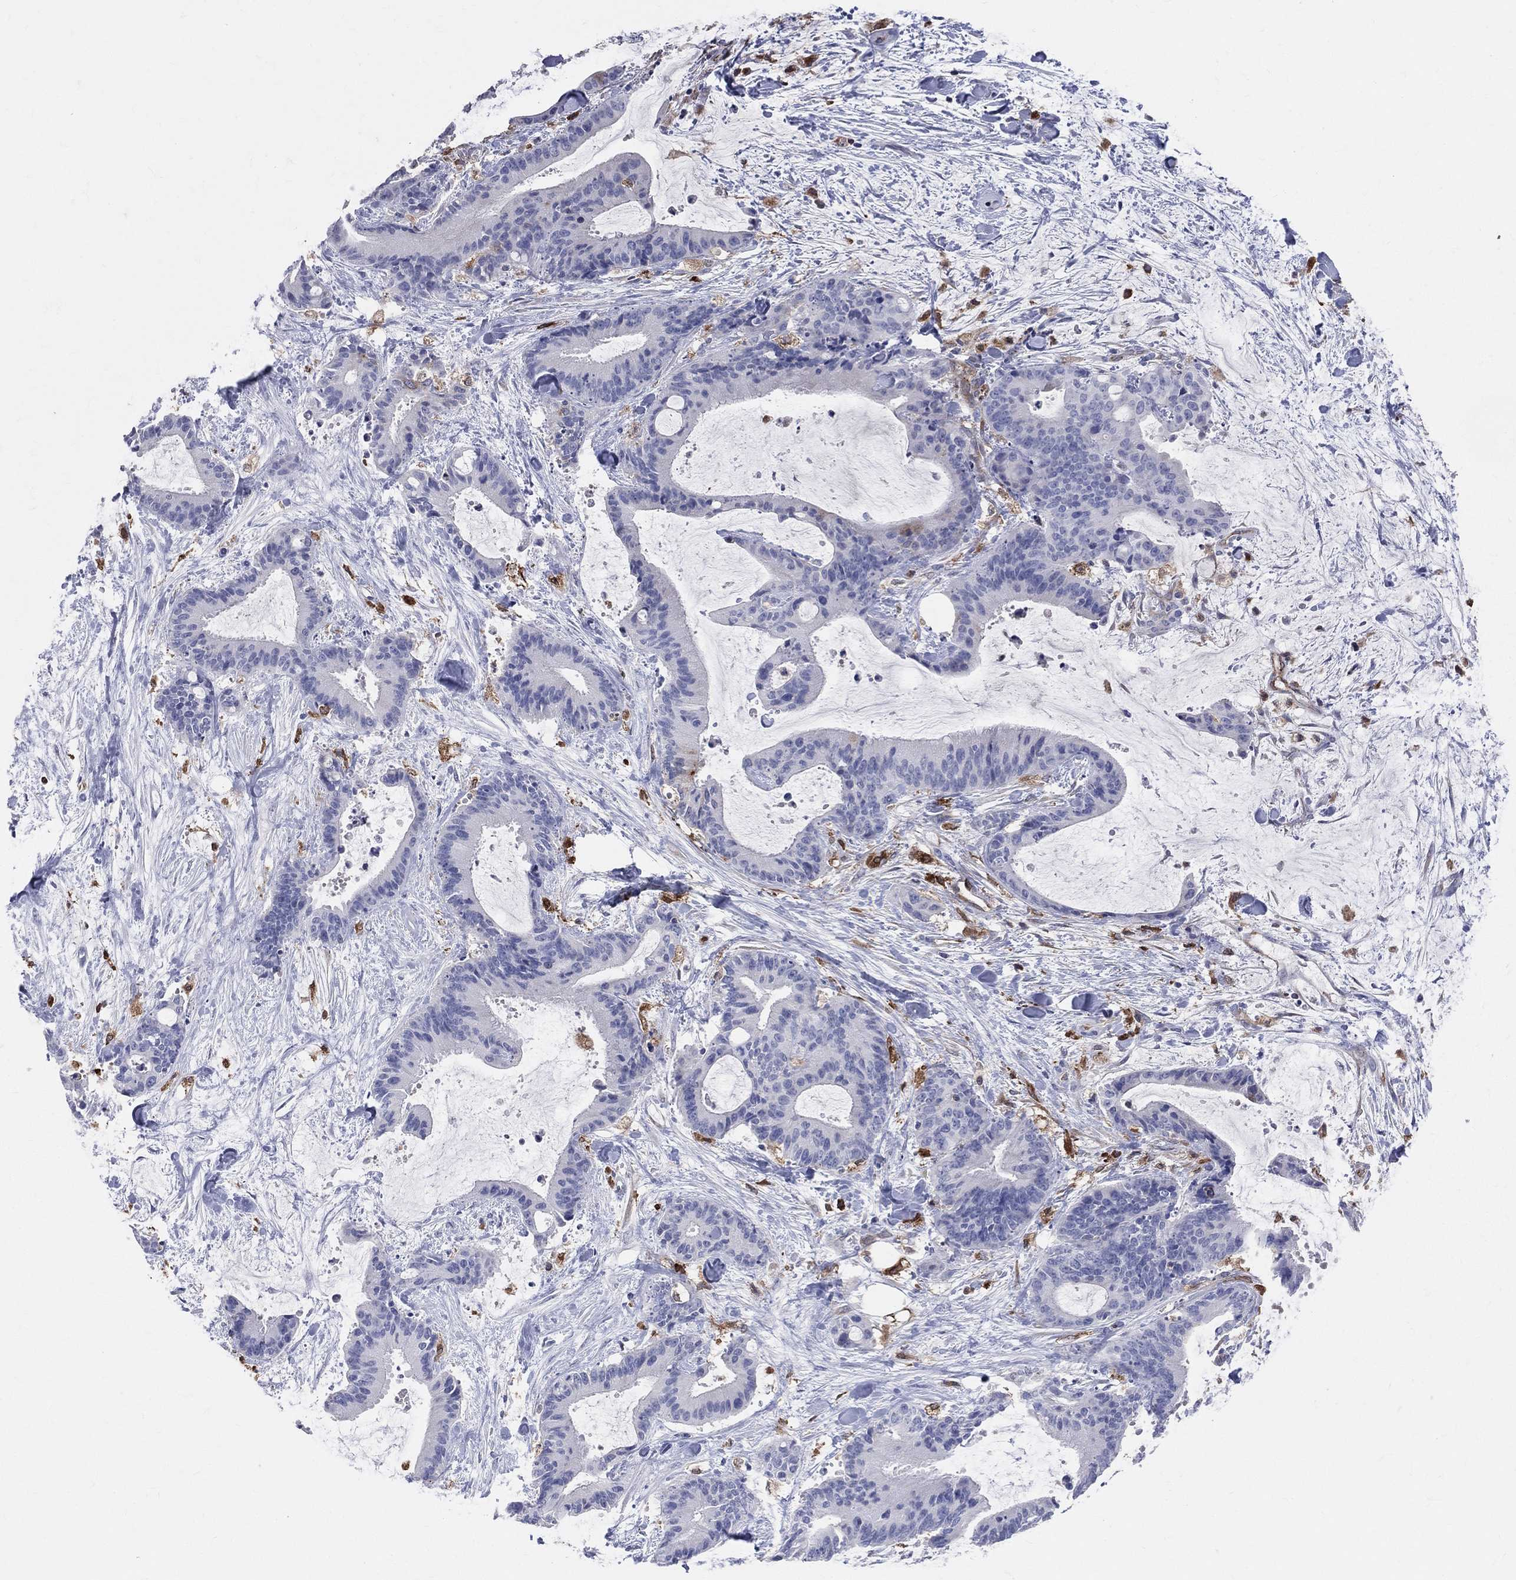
{"staining": {"intensity": "negative", "quantity": "none", "location": "none"}, "tissue": "liver cancer", "cell_type": "Tumor cells", "image_type": "cancer", "snomed": [{"axis": "morphology", "description": "Cholangiocarcinoma"}, {"axis": "topography", "description": "Liver"}], "caption": "IHC histopathology image of neoplastic tissue: liver cancer (cholangiocarcinoma) stained with DAB (3,3'-diaminobenzidine) reveals no significant protein positivity in tumor cells. (Brightfield microscopy of DAB IHC at high magnification).", "gene": "CD74", "patient": {"sex": "female", "age": 73}}